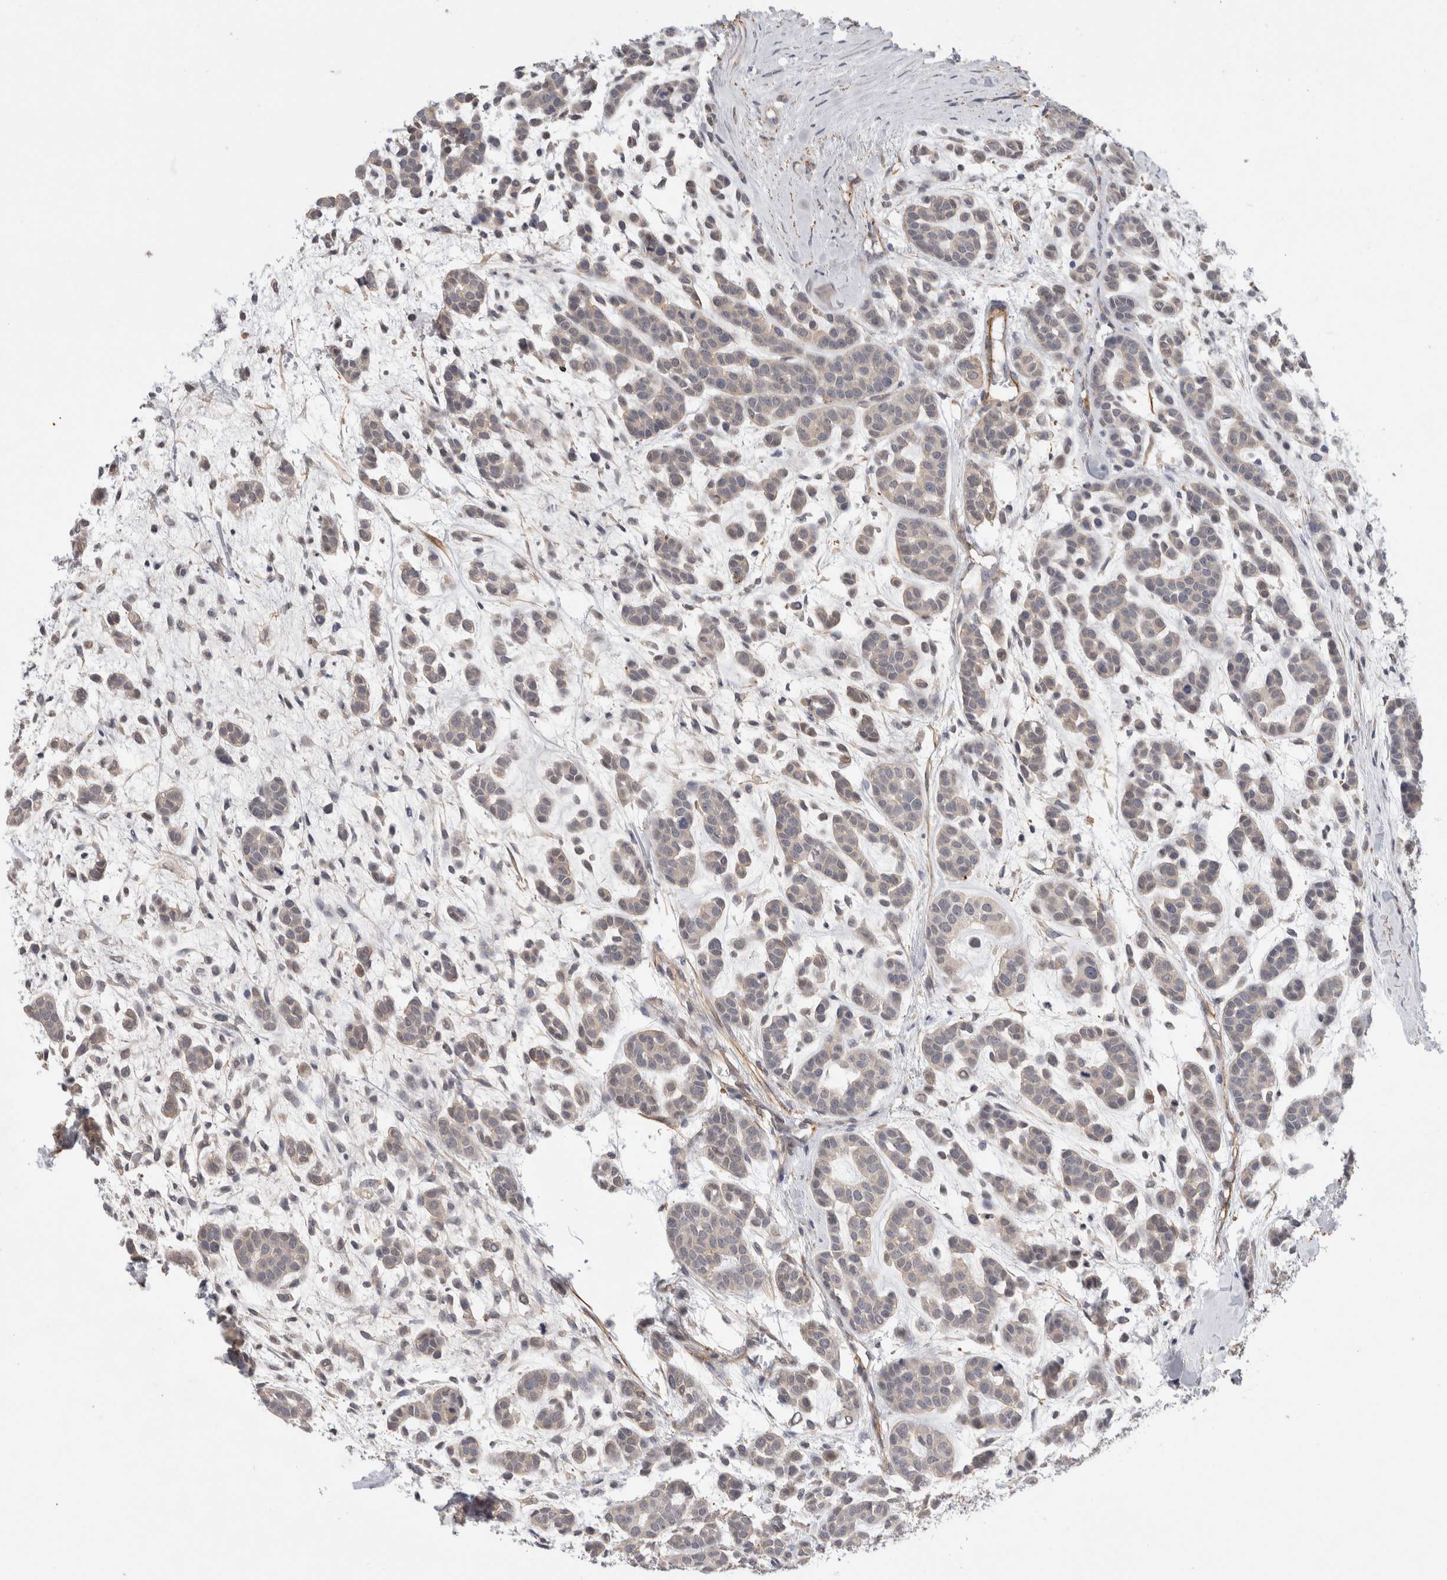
{"staining": {"intensity": "weak", "quantity": "<25%", "location": "cytoplasmic/membranous"}, "tissue": "head and neck cancer", "cell_type": "Tumor cells", "image_type": "cancer", "snomed": [{"axis": "morphology", "description": "Adenocarcinoma, NOS"}, {"axis": "morphology", "description": "Adenoma, NOS"}, {"axis": "topography", "description": "Head-Neck"}], "caption": "Immunohistochemical staining of human head and neck adenocarcinoma exhibits no significant staining in tumor cells.", "gene": "PGM1", "patient": {"sex": "female", "age": 55}}